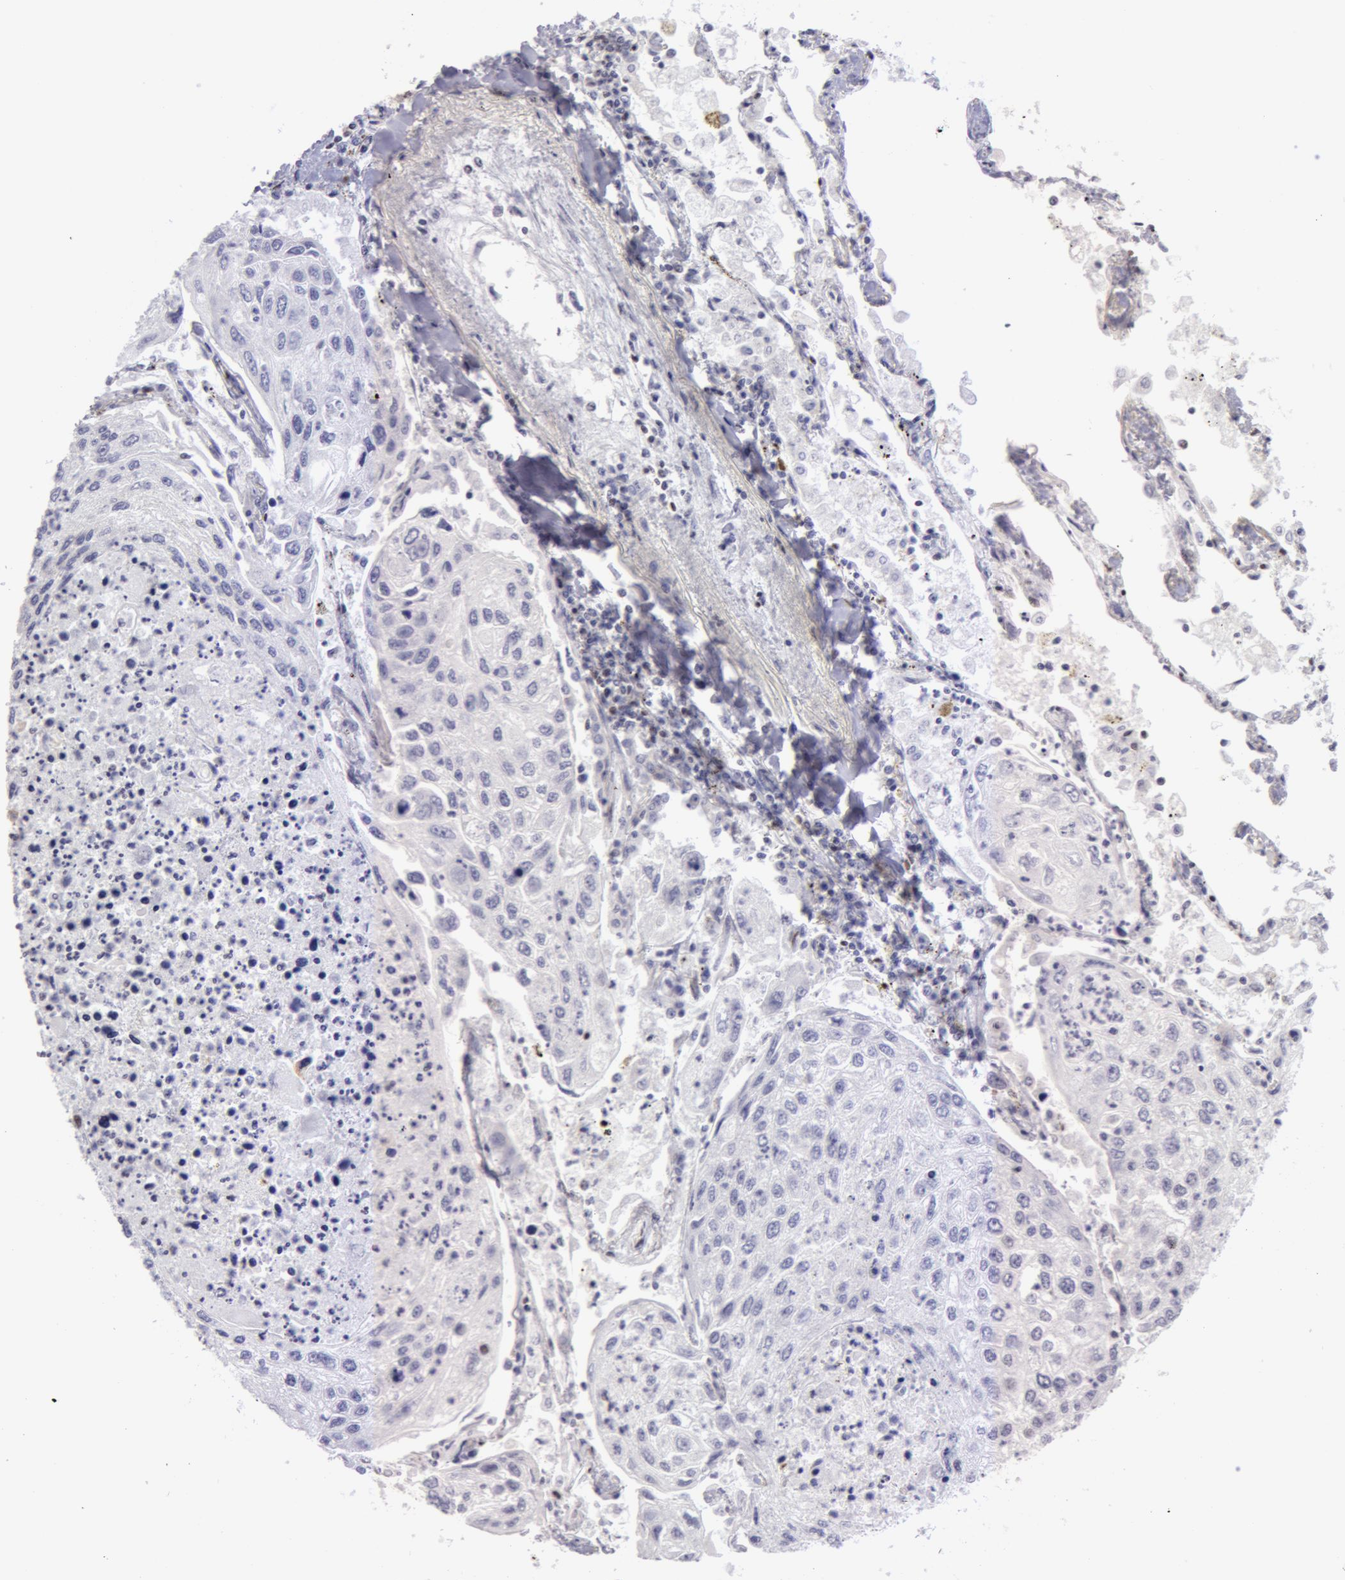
{"staining": {"intensity": "negative", "quantity": "none", "location": "none"}, "tissue": "lung cancer", "cell_type": "Tumor cells", "image_type": "cancer", "snomed": [{"axis": "morphology", "description": "Squamous cell carcinoma, NOS"}, {"axis": "topography", "description": "Lung"}], "caption": "This is an immunohistochemistry (IHC) micrograph of human squamous cell carcinoma (lung). There is no positivity in tumor cells.", "gene": "VRTN", "patient": {"sex": "male", "age": 75}}